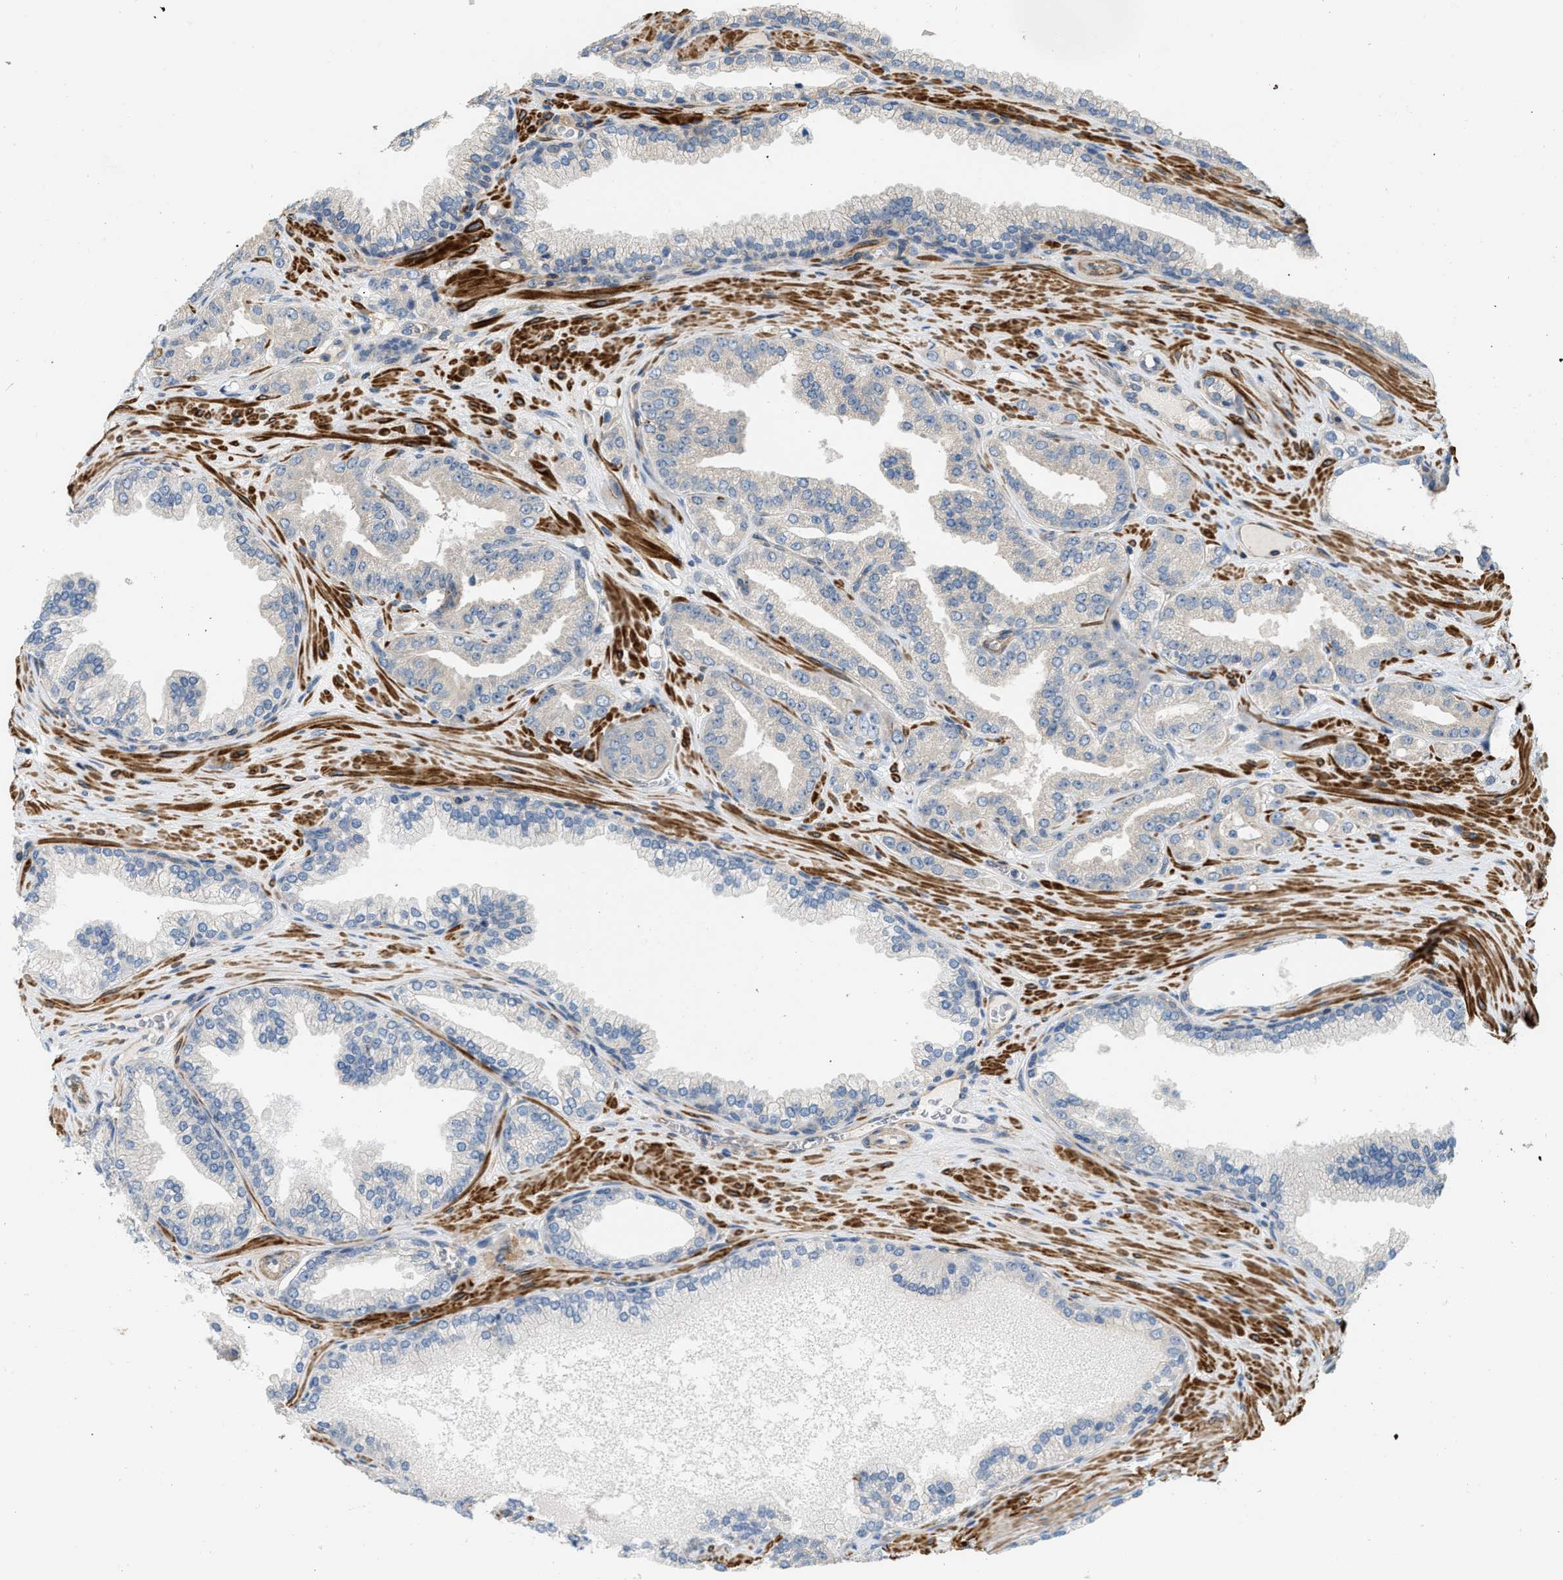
{"staining": {"intensity": "negative", "quantity": "none", "location": "none"}, "tissue": "prostate cancer", "cell_type": "Tumor cells", "image_type": "cancer", "snomed": [{"axis": "morphology", "description": "Adenocarcinoma, High grade"}, {"axis": "topography", "description": "Prostate"}], "caption": "This is an IHC histopathology image of human adenocarcinoma (high-grade) (prostate). There is no staining in tumor cells.", "gene": "BTN3A2", "patient": {"sex": "male", "age": 71}}